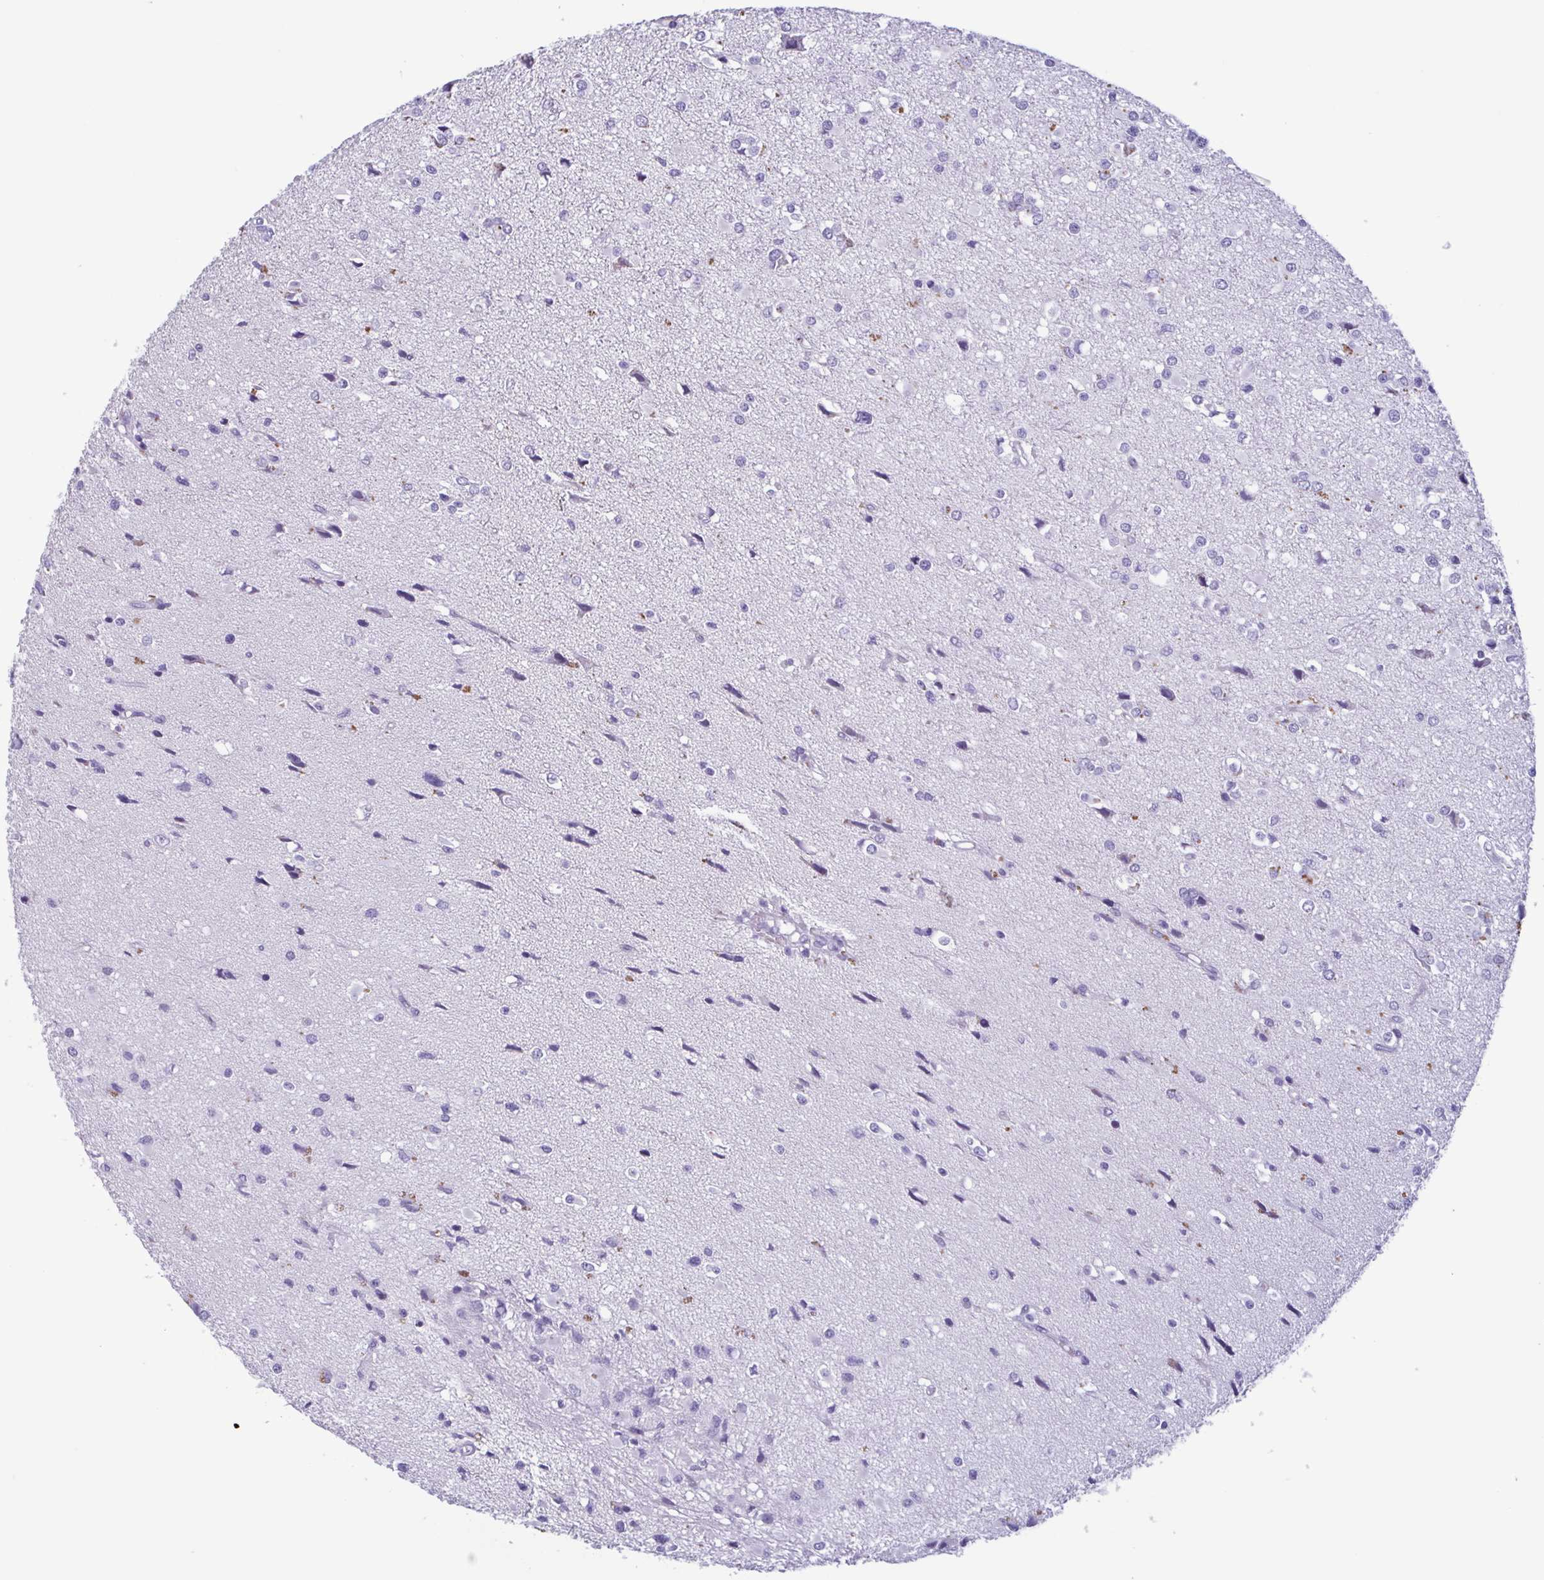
{"staining": {"intensity": "negative", "quantity": "none", "location": "none"}, "tissue": "glioma", "cell_type": "Tumor cells", "image_type": "cancer", "snomed": [{"axis": "morphology", "description": "Glioma, malignant, High grade"}, {"axis": "topography", "description": "Brain"}], "caption": "Tumor cells show no significant expression in malignant glioma (high-grade).", "gene": "LTF", "patient": {"sex": "male", "age": 54}}